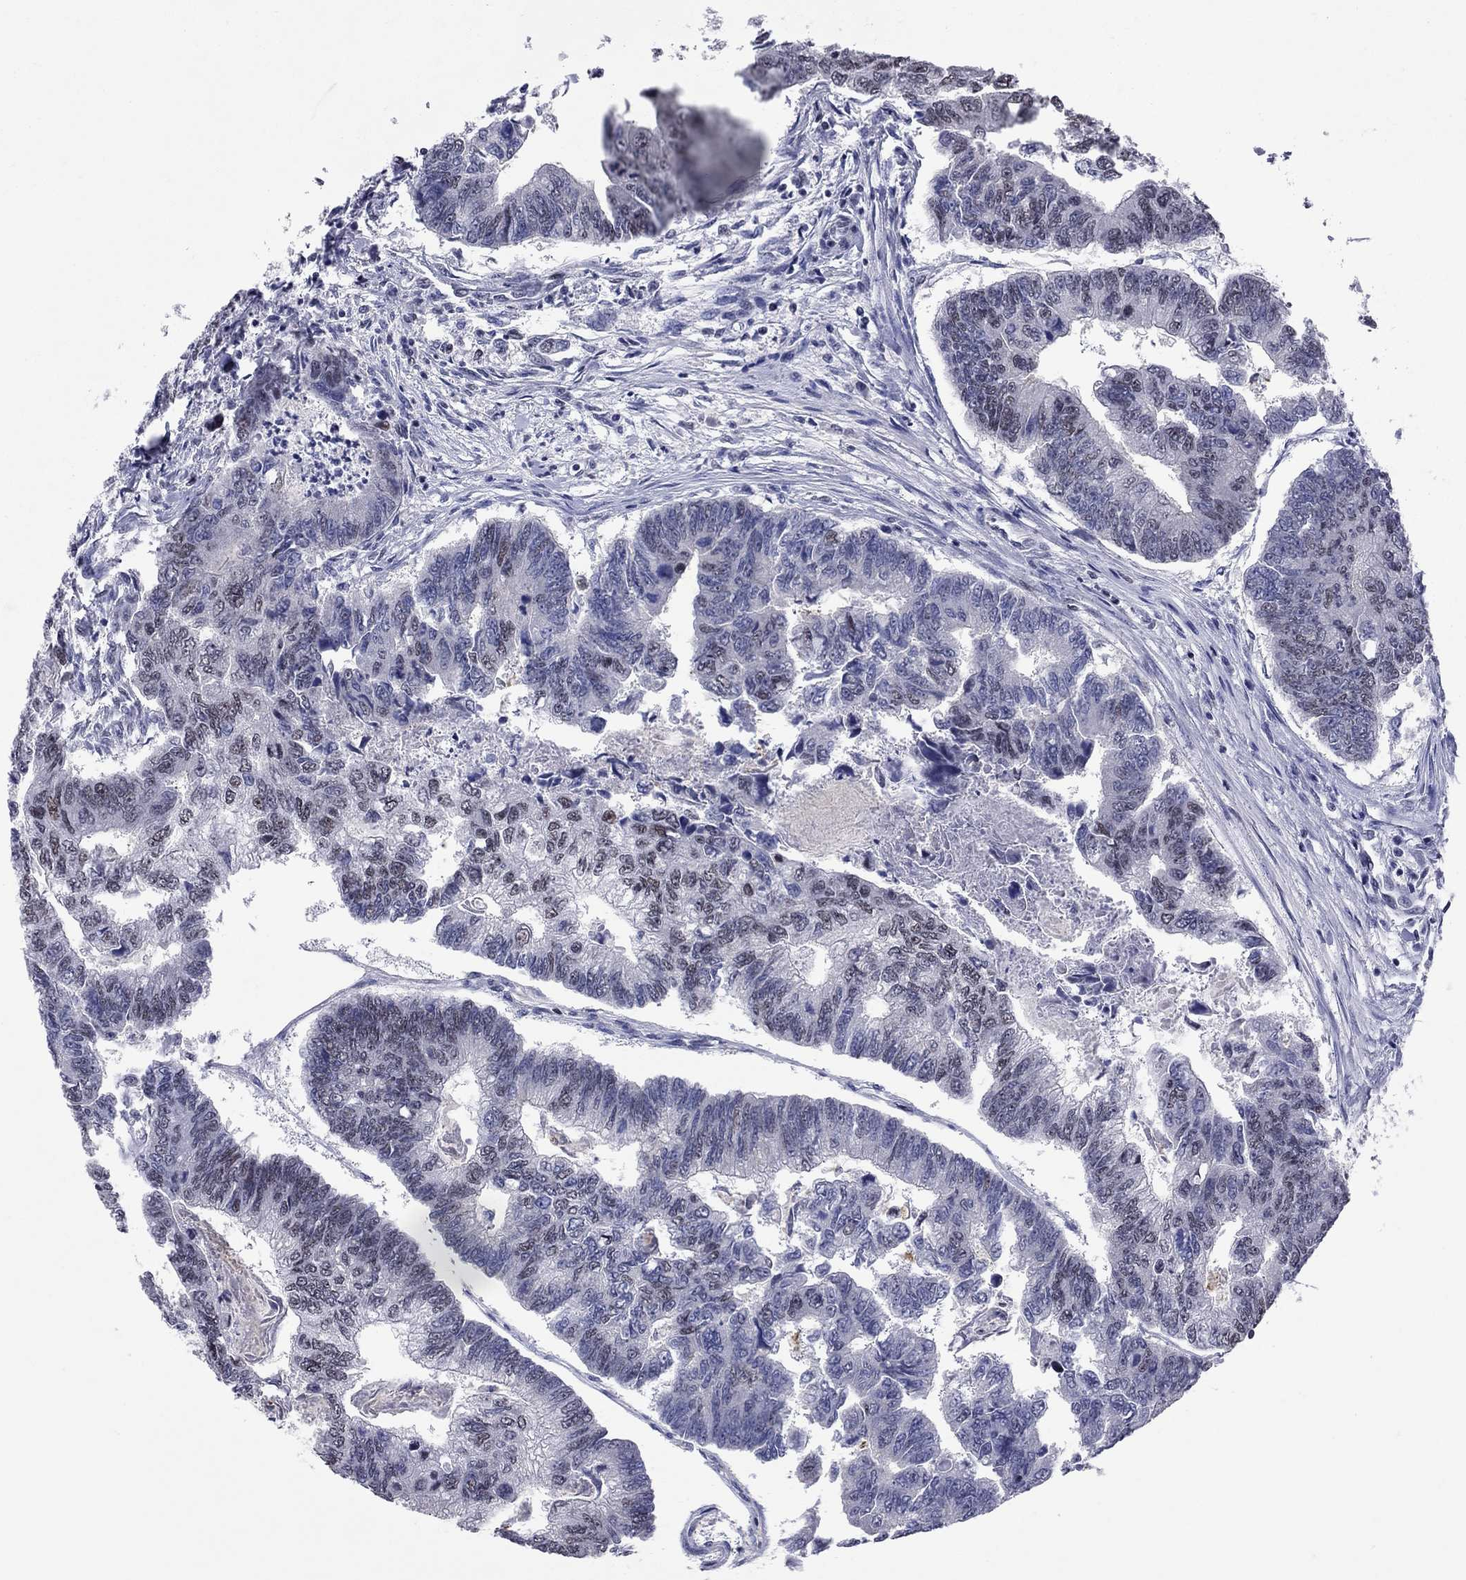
{"staining": {"intensity": "weak", "quantity": "25%-75%", "location": "nuclear"}, "tissue": "colorectal cancer", "cell_type": "Tumor cells", "image_type": "cancer", "snomed": [{"axis": "morphology", "description": "Adenocarcinoma, NOS"}, {"axis": "topography", "description": "Colon"}], "caption": "Colorectal cancer stained with a brown dye reveals weak nuclear positive positivity in about 25%-75% of tumor cells.", "gene": "TAF9", "patient": {"sex": "female", "age": 65}}